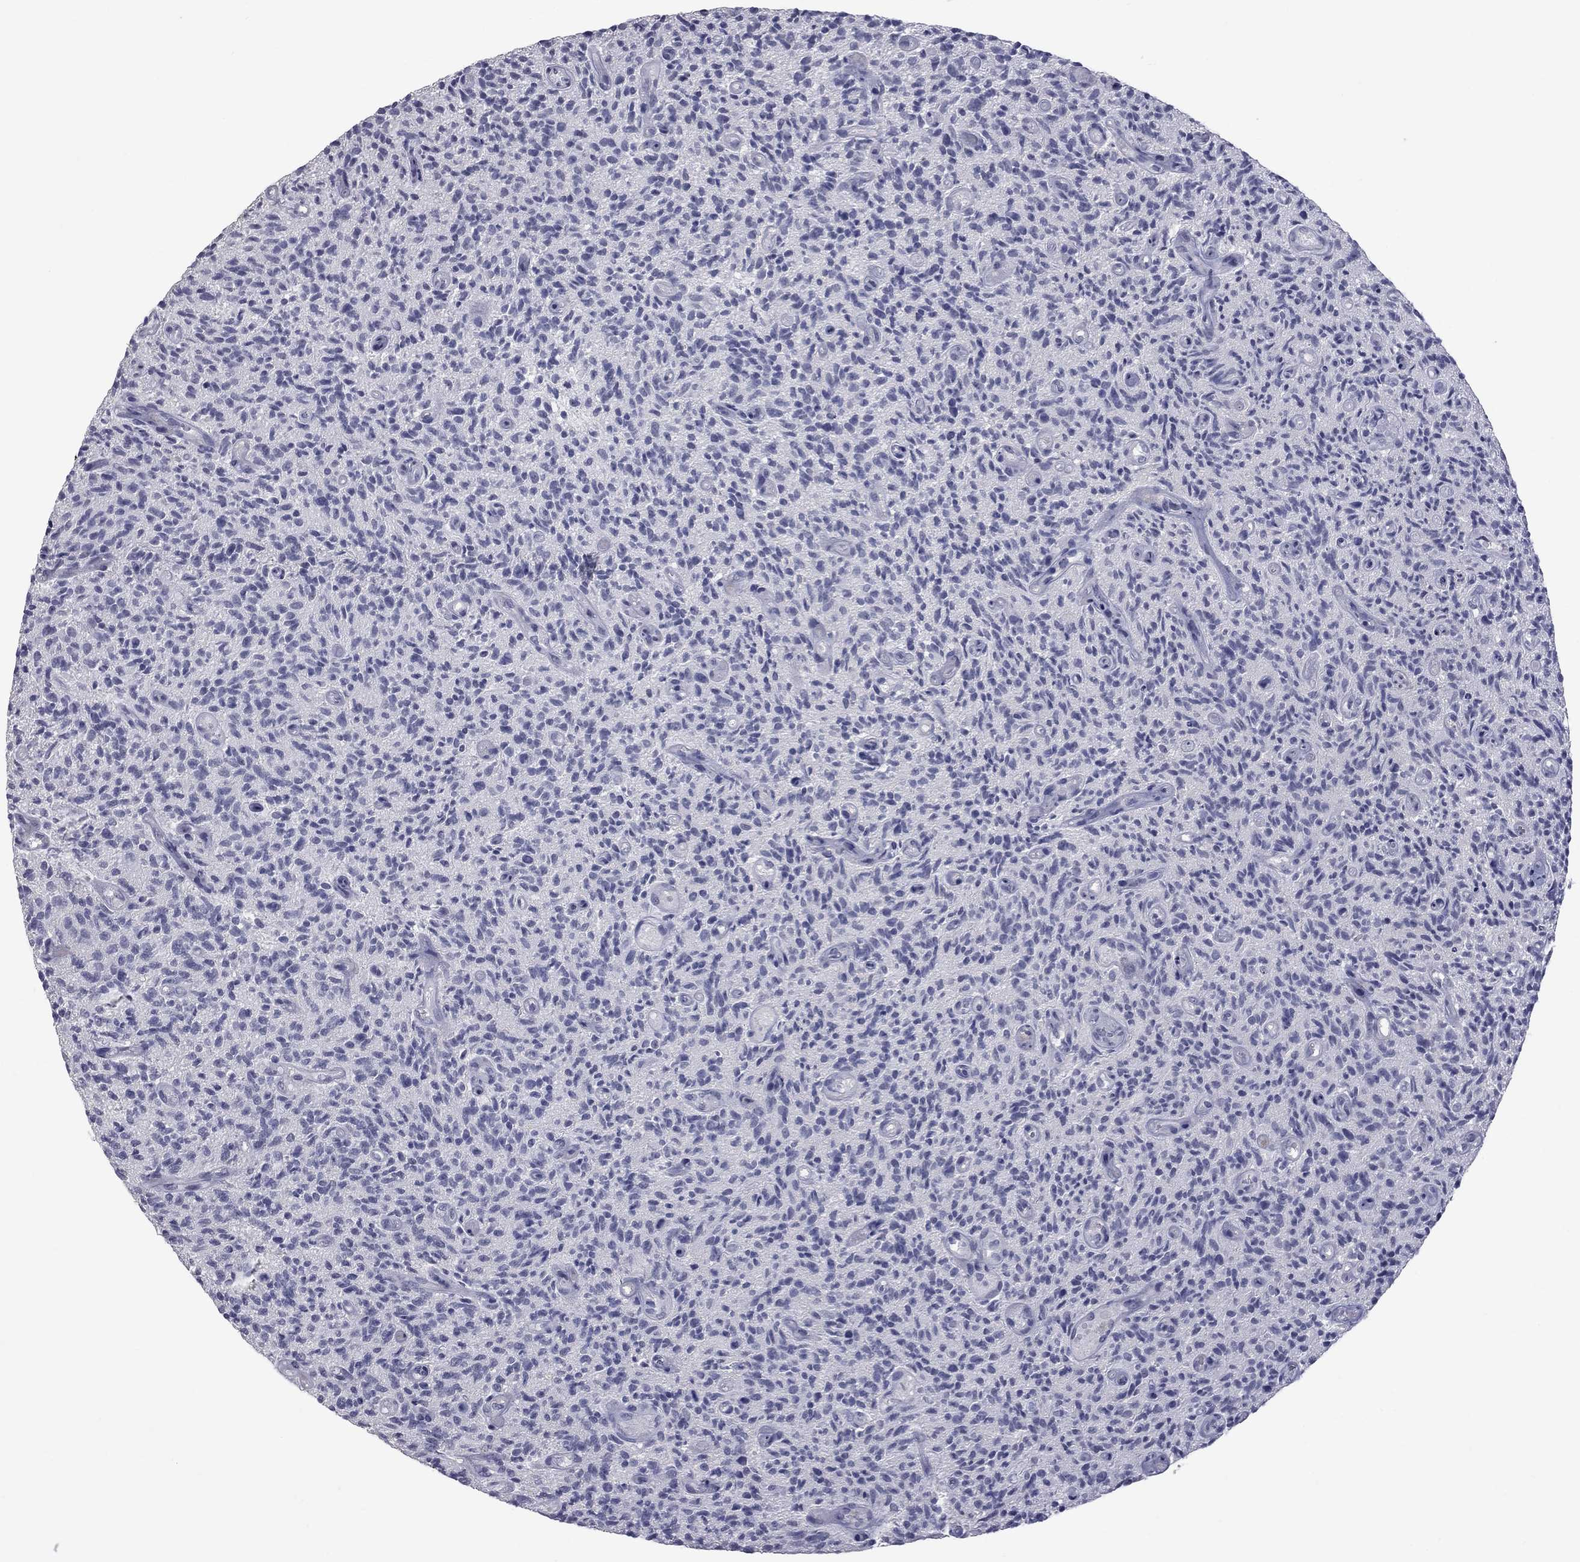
{"staining": {"intensity": "negative", "quantity": "none", "location": "none"}, "tissue": "glioma", "cell_type": "Tumor cells", "image_type": "cancer", "snomed": [{"axis": "morphology", "description": "Glioma, malignant, High grade"}, {"axis": "topography", "description": "Brain"}], "caption": "Human high-grade glioma (malignant) stained for a protein using IHC shows no expression in tumor cells.", "gene": "GSG1L", "patient": {"sex": "male", "age": 64}}